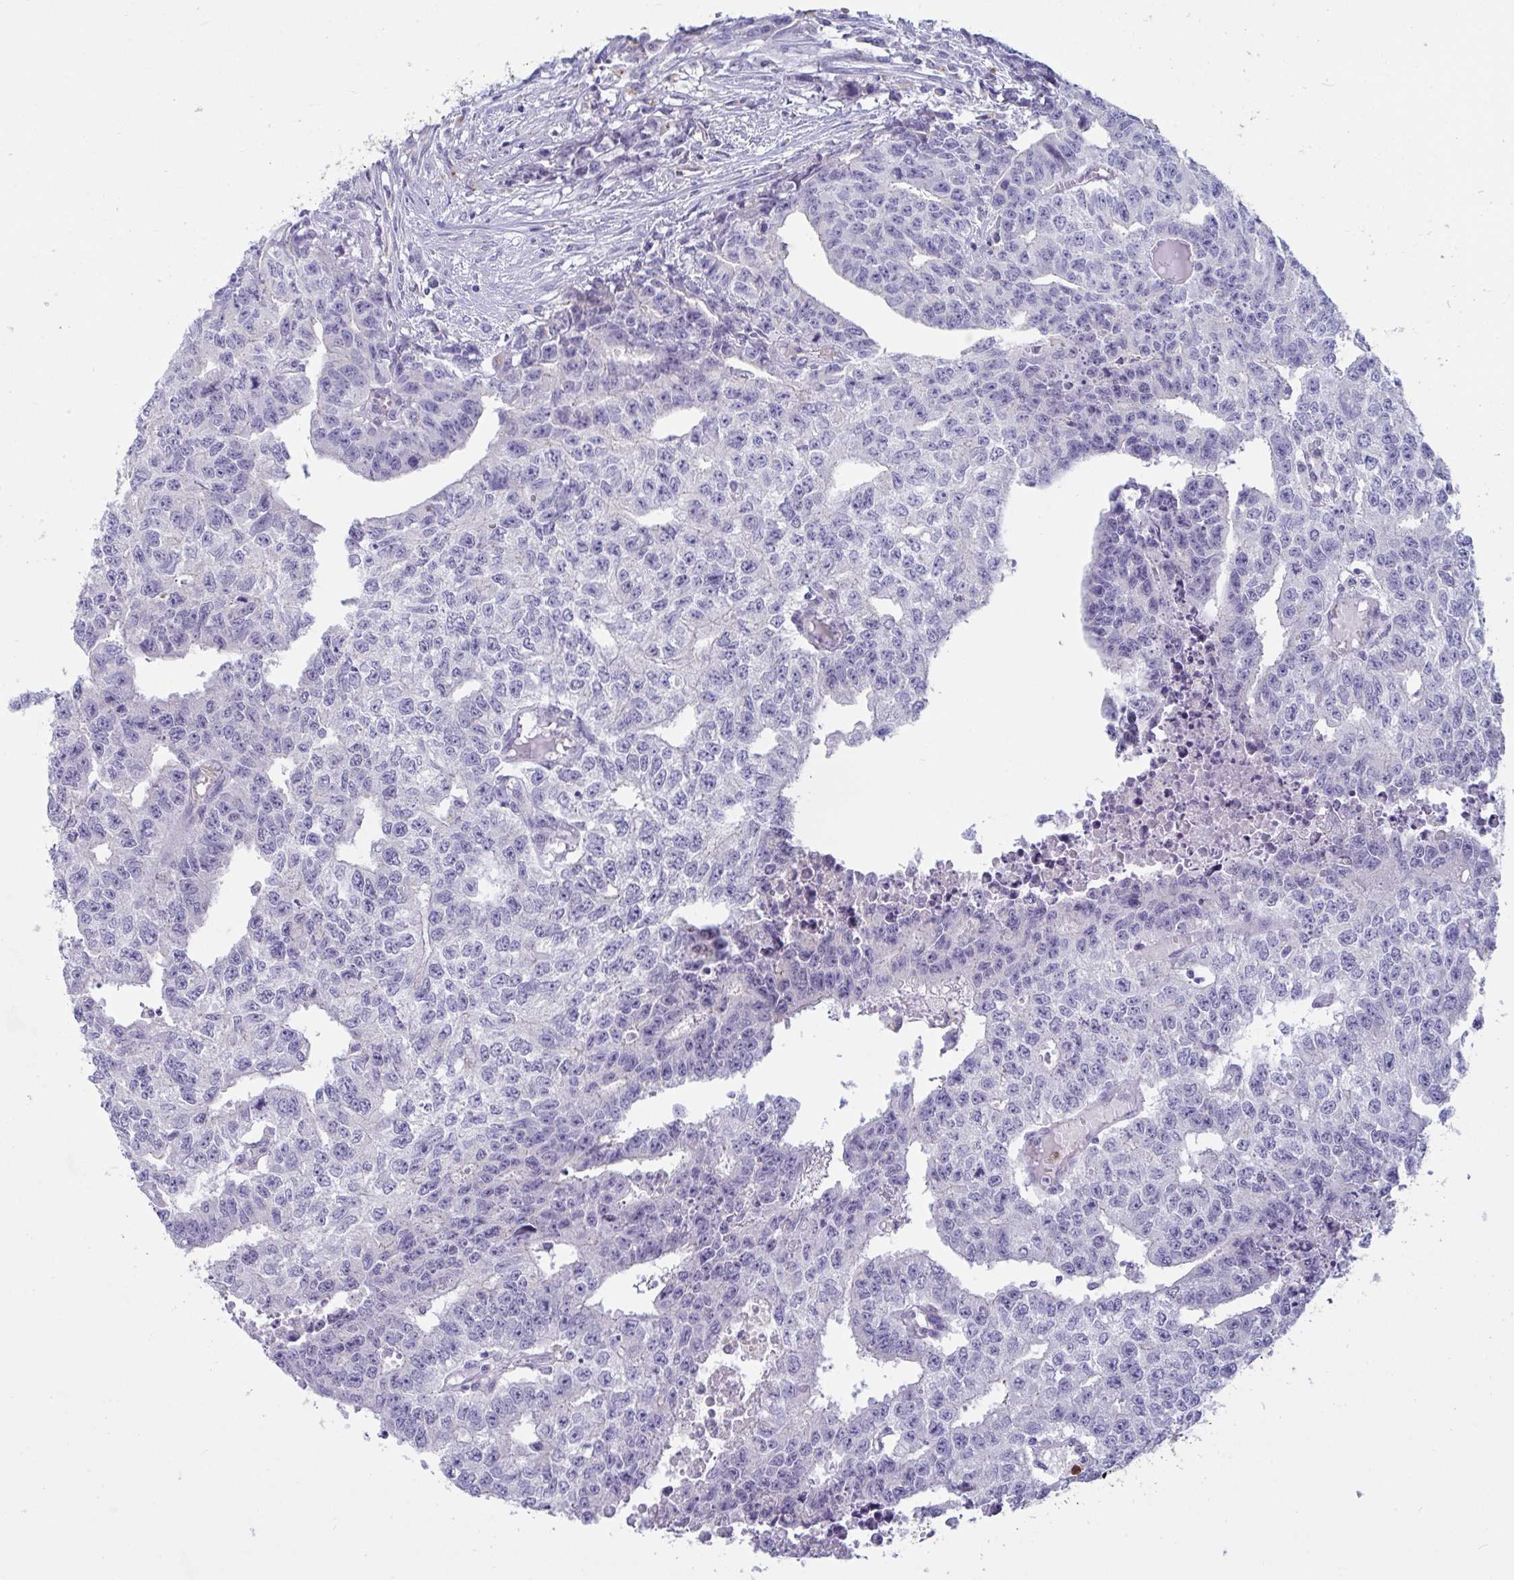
{"staining": {"intensity": "negative", "quantity": "none", "location": "none"}, "tissue": "testis cancer", "cell_type": "Tumor cells", "image_type": "cancer", "snomed": [{"axis": "morphology", "description": "Carcinoma, Embryonal, NOS"}, {"axis": "morphology", "description": "Teratoma, malignant, NOS"}, {"axis": "topography", "description": "Testis"}], "caption": "Testis cancer (embryonal carcinoma) stained for a protein using immunohistochemistry (IHC) shows no staining tumor cells.", "gene": "TAS2R38", "patient": {"sex": "male", "age": 24}}